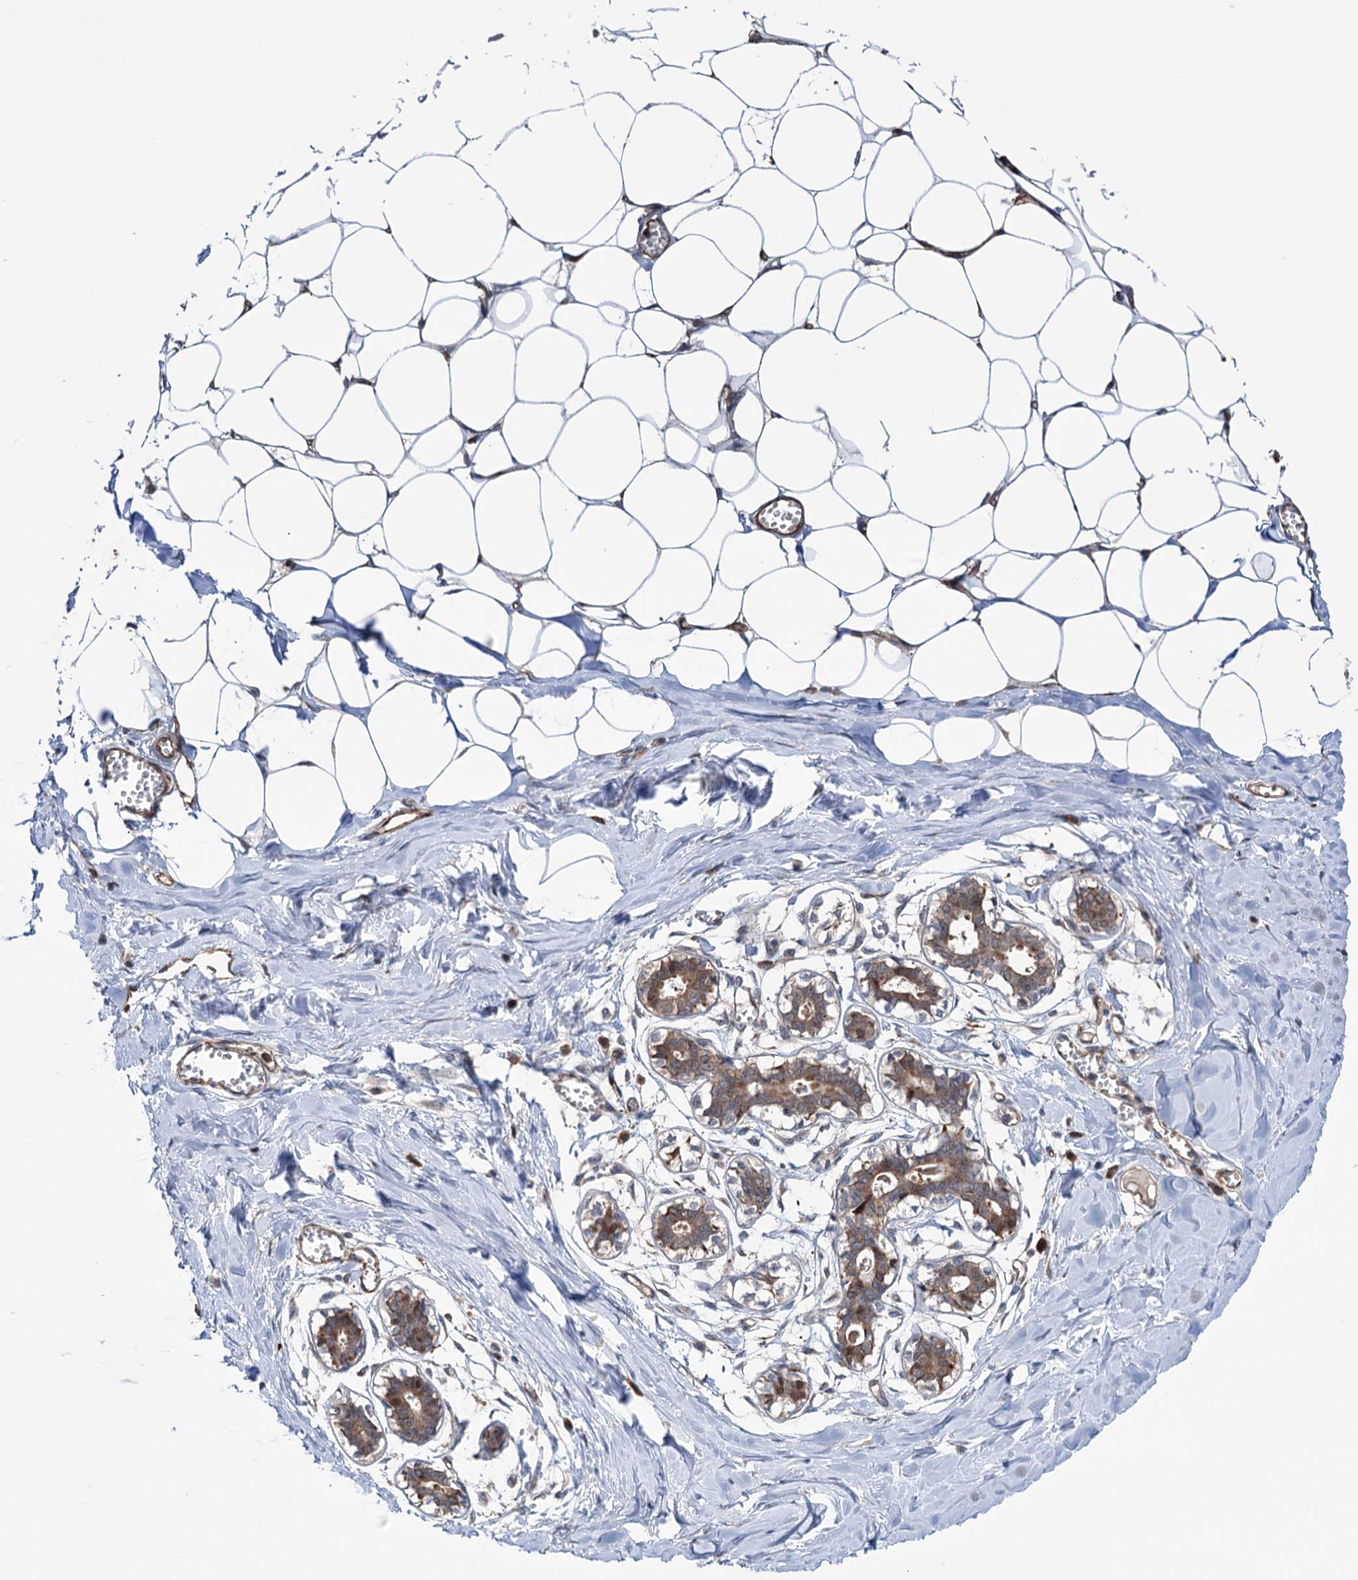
{"staining": {"intensity": "negative", "quantity": "none", "location": "none"}, "tissue": "breast", "cell_type": "Adipocytes", "image_type": "normal", "snomed": [{"axis": "morphology", "description": "Normal tissue, NOS"}, {"axis": "topography", "description": "Breast"}], "caption": "Breast stained for a protein using immunohistochemistry displays no staining adipocytes.", "gene": "NCAPD2", "patient": {"sex": "female", "age": 27}}